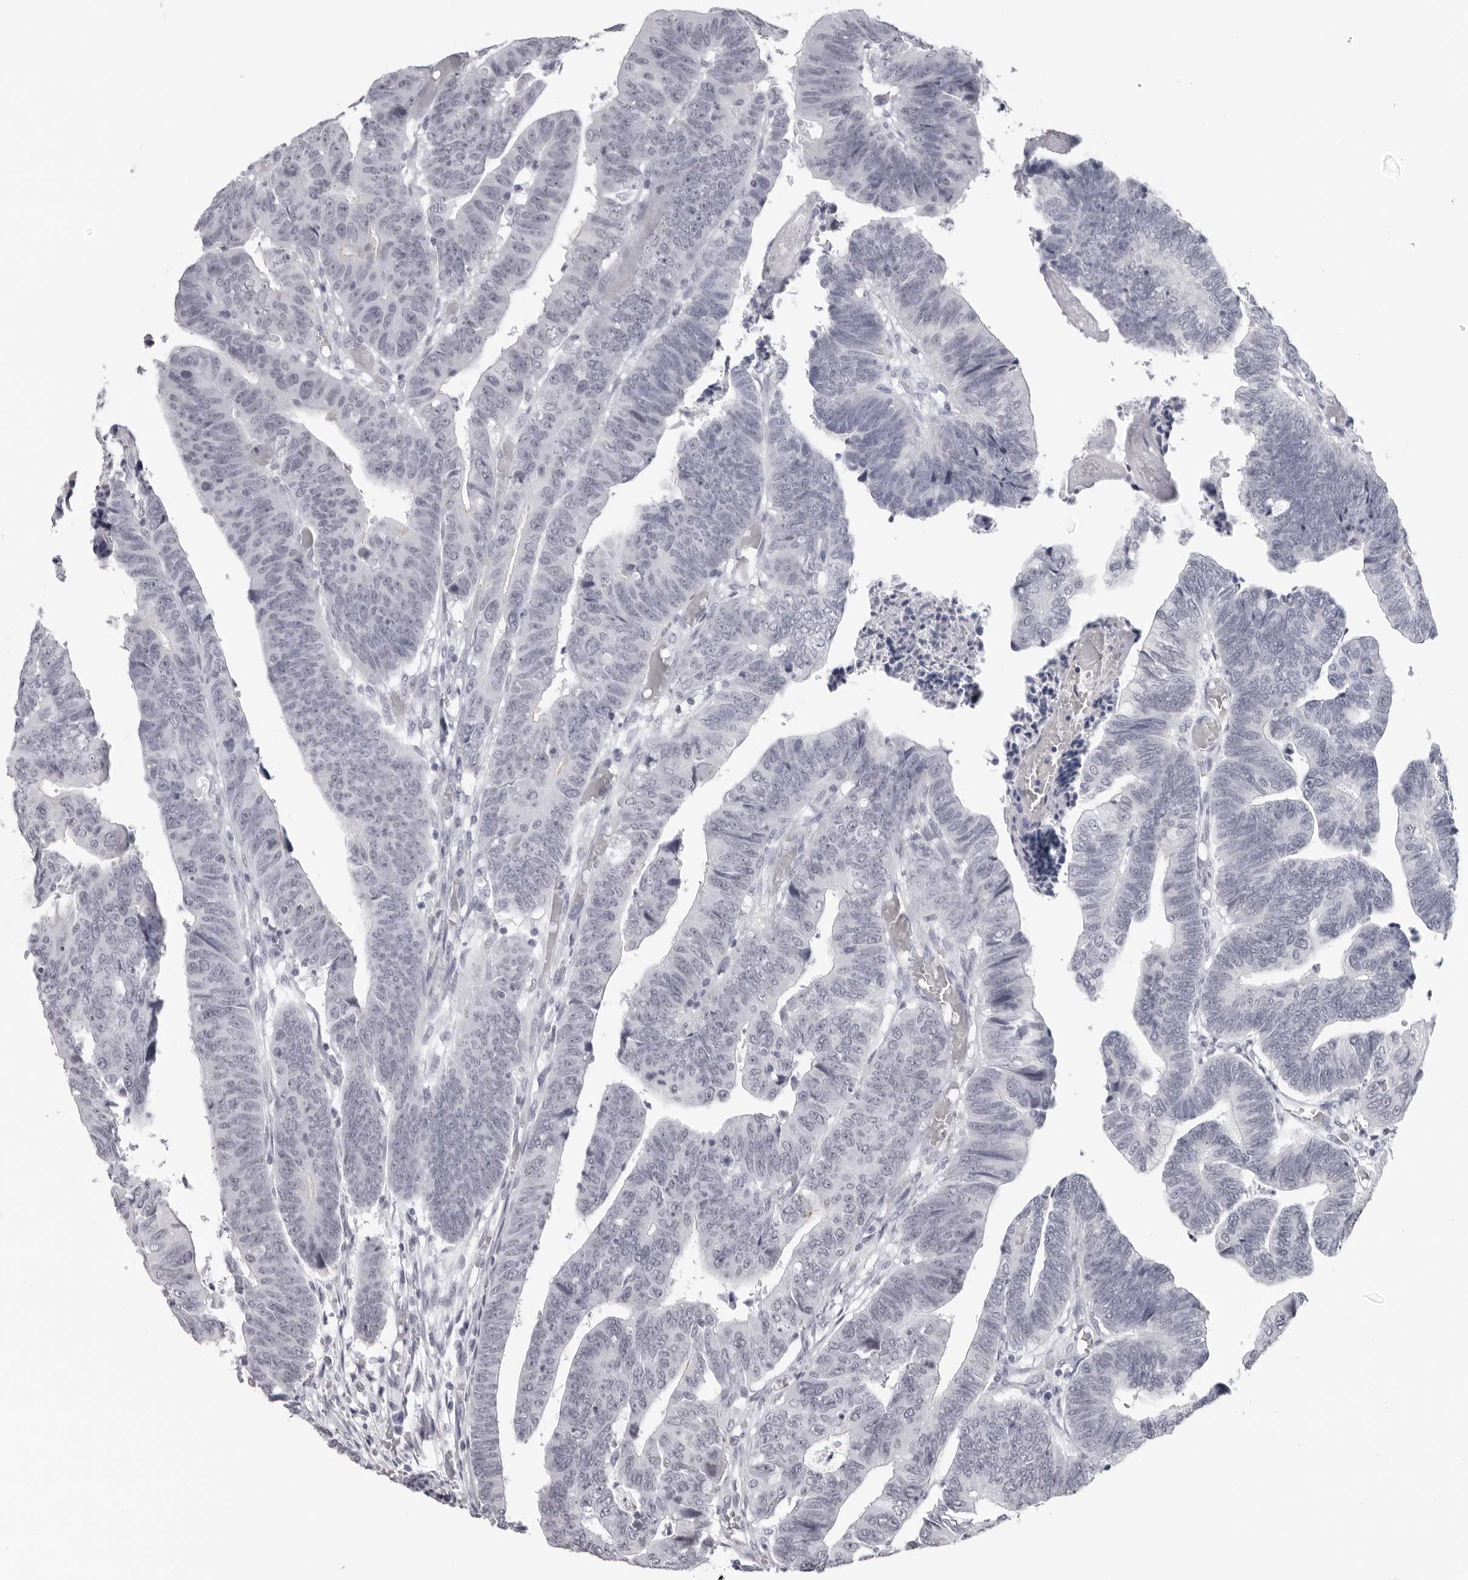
{"staining": {"intensity": "negative", "quantity": "none", "location": "none"}, "tissue": "colorectal cancer", "cell_type": "Tumor cells", "image_type": "cancer", "snomed": [{"axis": "morphology", "description": "Adenocarcinoma, NOS"}, {"axis": "topography", "description": "Rectum"}], "caption": "Immunohistochemistry histopathology image of colorectal cancer stained for a protein (brown), which displays no positivity in tumor cells. (DAB immunohistochemistry (IHC) visualized using brightfield microscopy, high magnification).", "gene": "ESPN", "patient": {"sex": "female", "age": 65}}